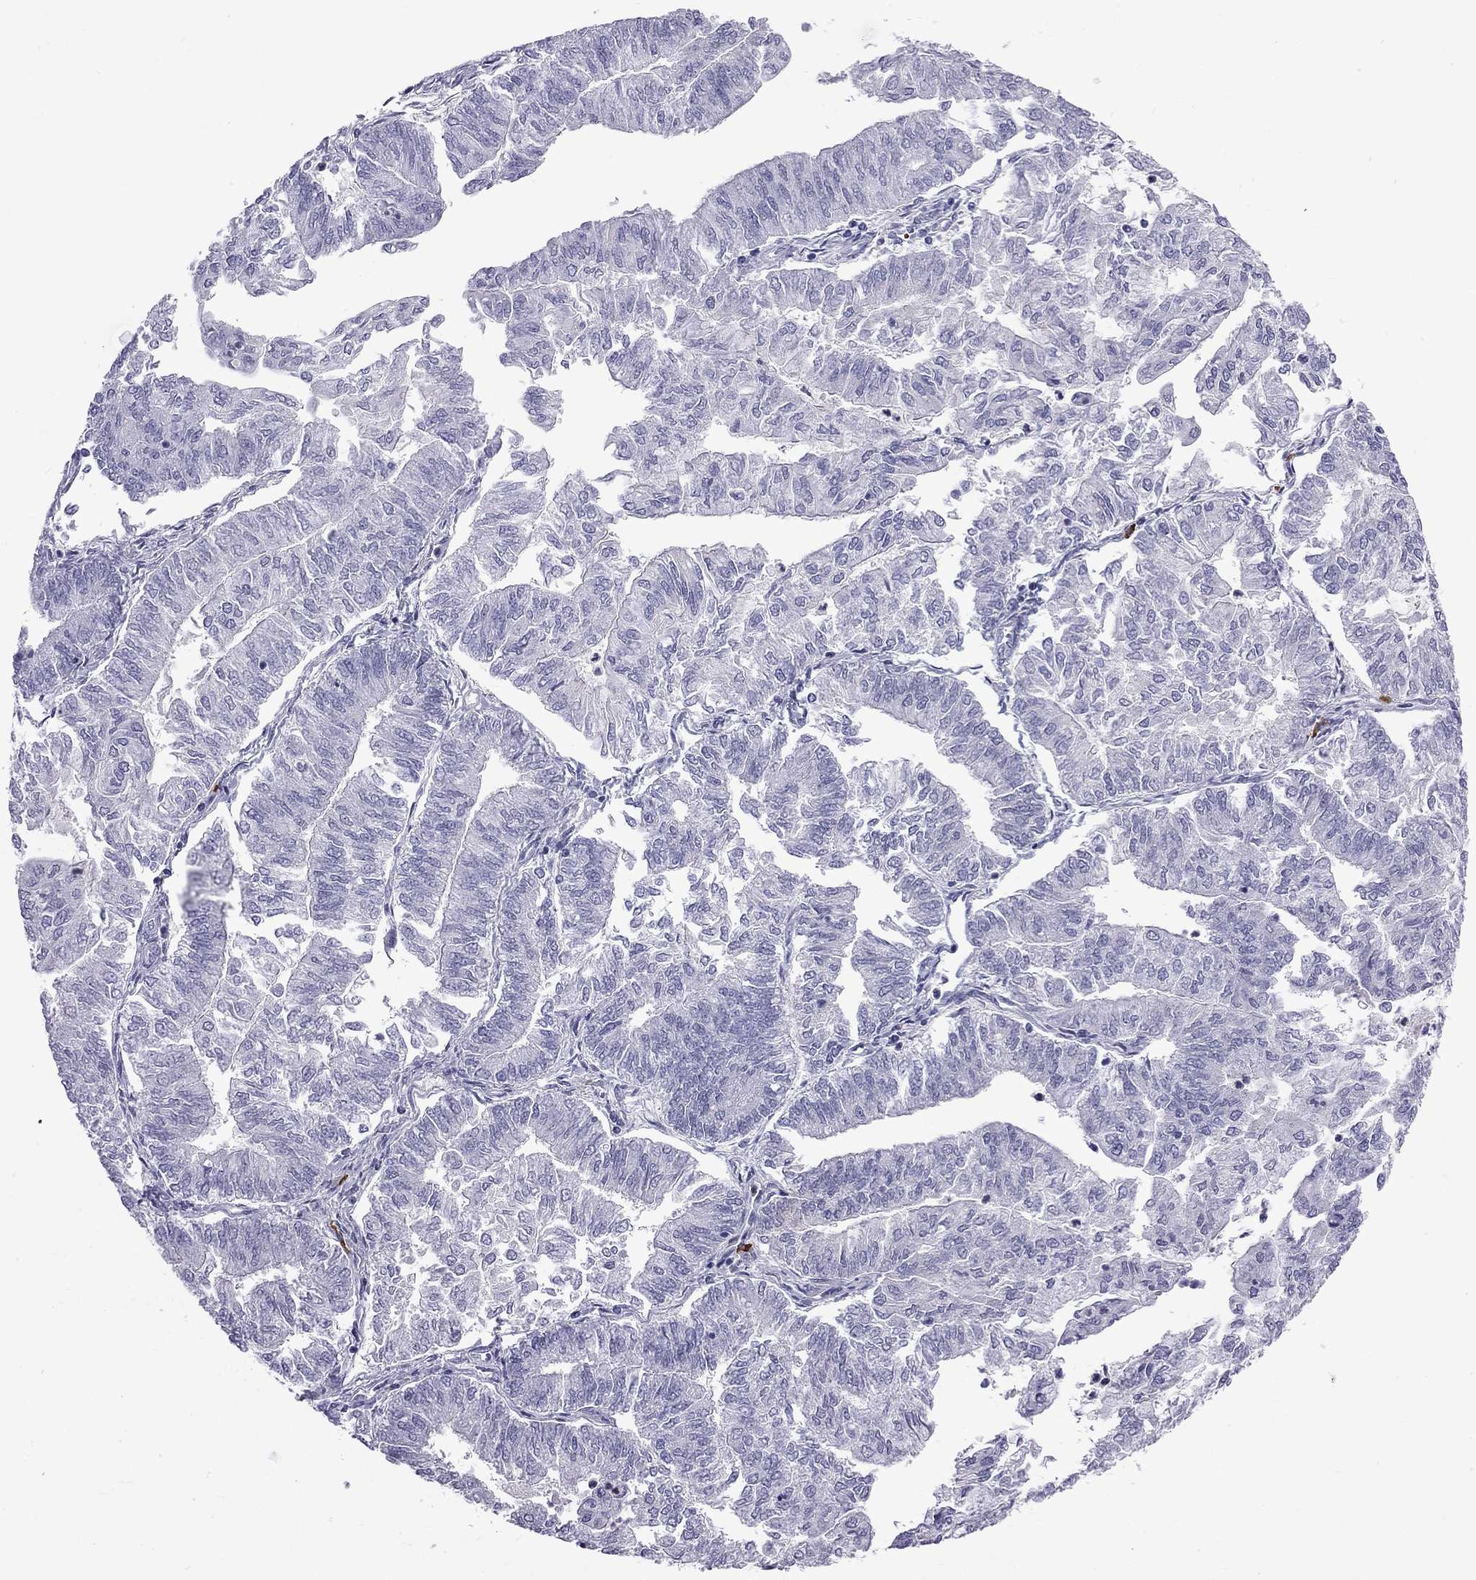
{"staining": {"intensity": "negative", "quantity": "none", "location": "none"}, "tissue": "endometrial cancer", "cell_type": "Tumor cells", "image_type": "cancer", "snomed": [{"axis": "morphology", "description": "Adenocarcinoma, NOS"}, {"axis": "topography", "description": "Endometrium"}], "caption": "The image displays no significant expression in tumor cells of endometrial cancer.", "gene": "RTL9", "patient": {"sex": "female", "age": 59}}